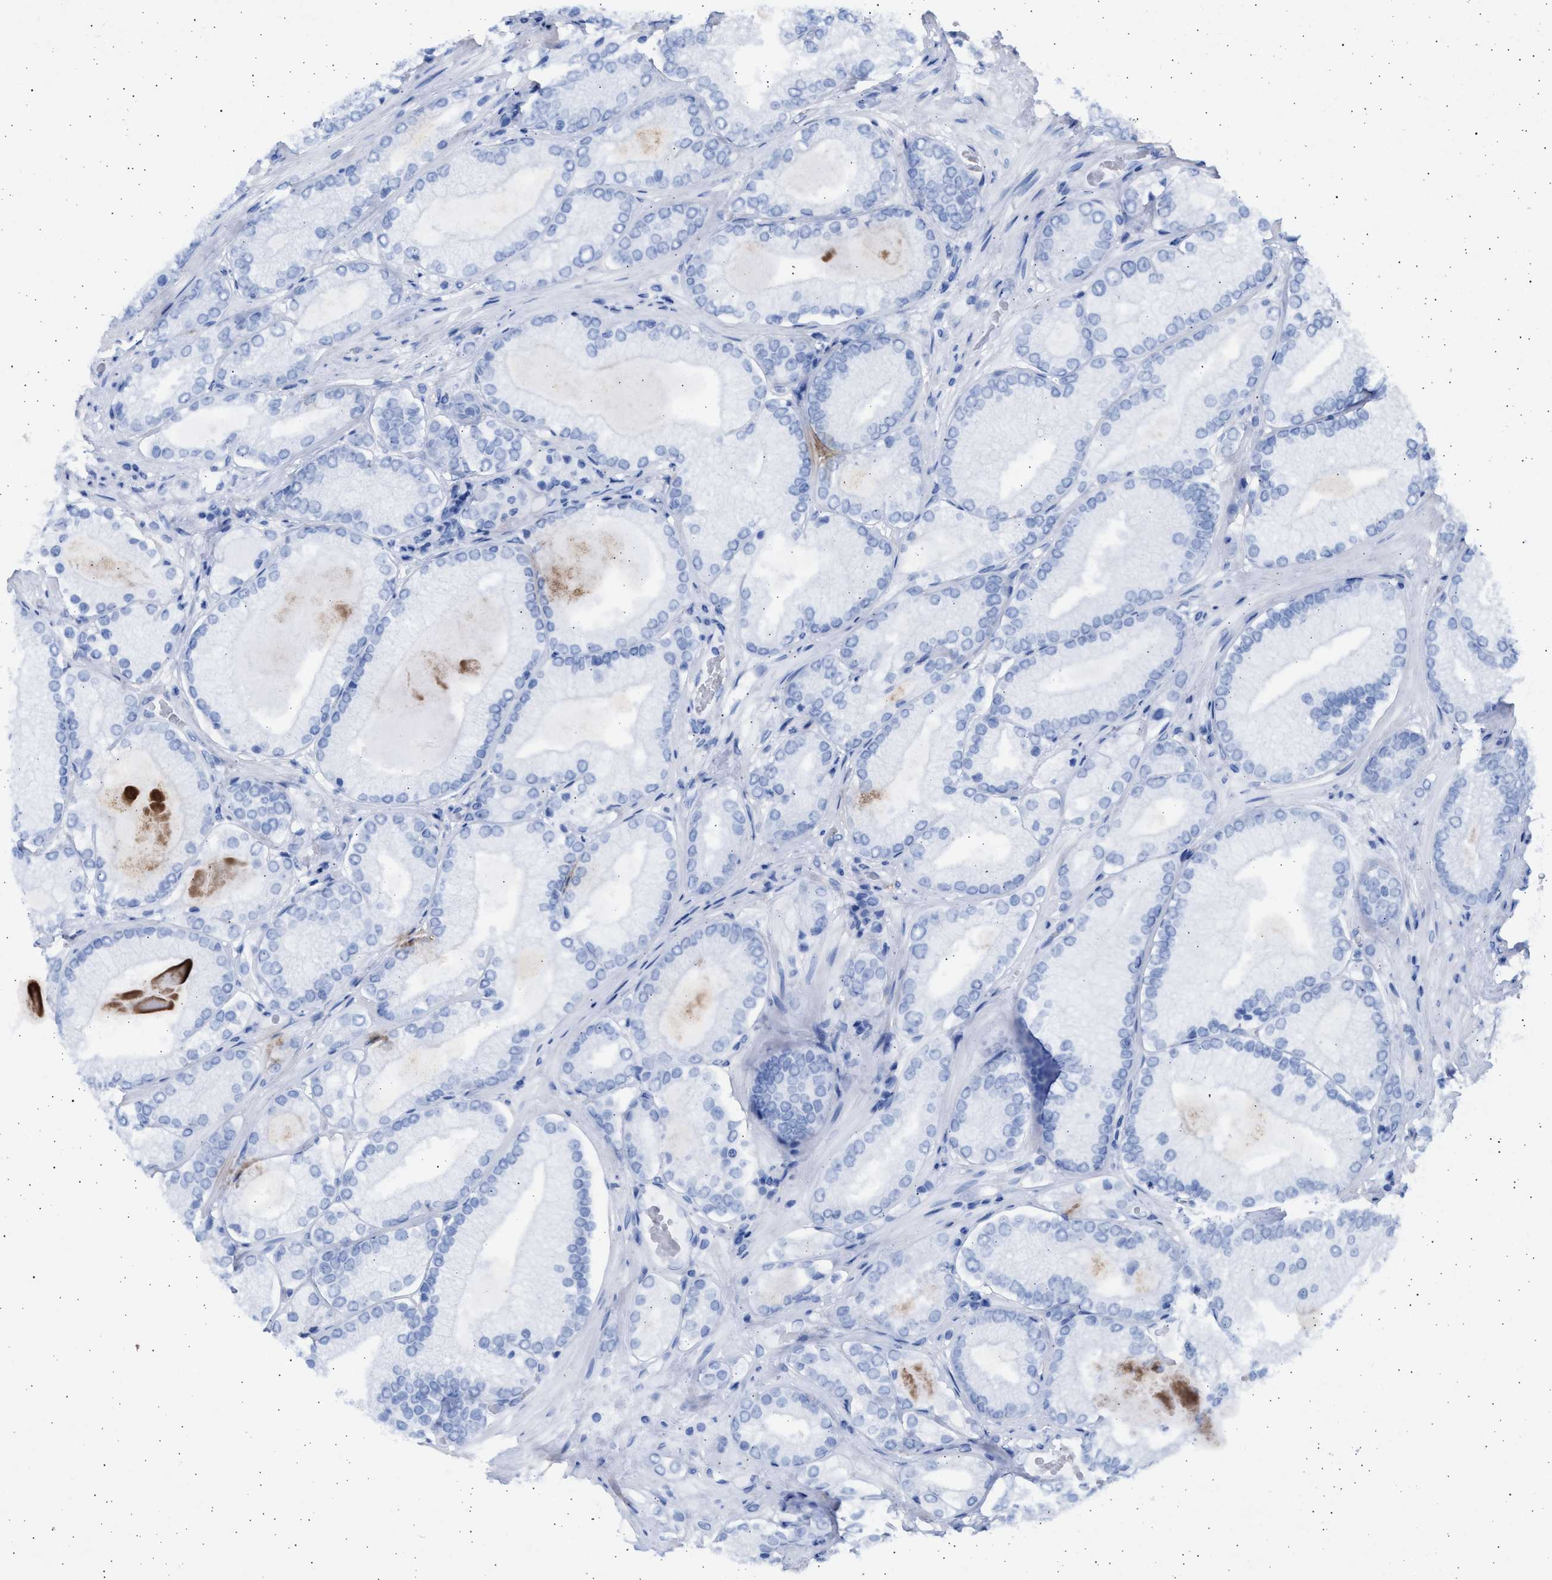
{"staining": {"intensity": "negative", "quantity": "none", "location": "none"}, "tissue": "prostate cancer", "cell_type": "Tumor cells", "image_type": "cancer", "snomed": [{"axis": "morphology", "description": "Adenocarcinoma, Low grade"}, {"axis": "topography", "description": "Prostate"}], "caption": "An image of human prostate cancer (low-grade adenocarcinoma) is negative for staining in tumor cells.", "gene": "NBR1", "patient": {"sex": "male", "age": 65}}